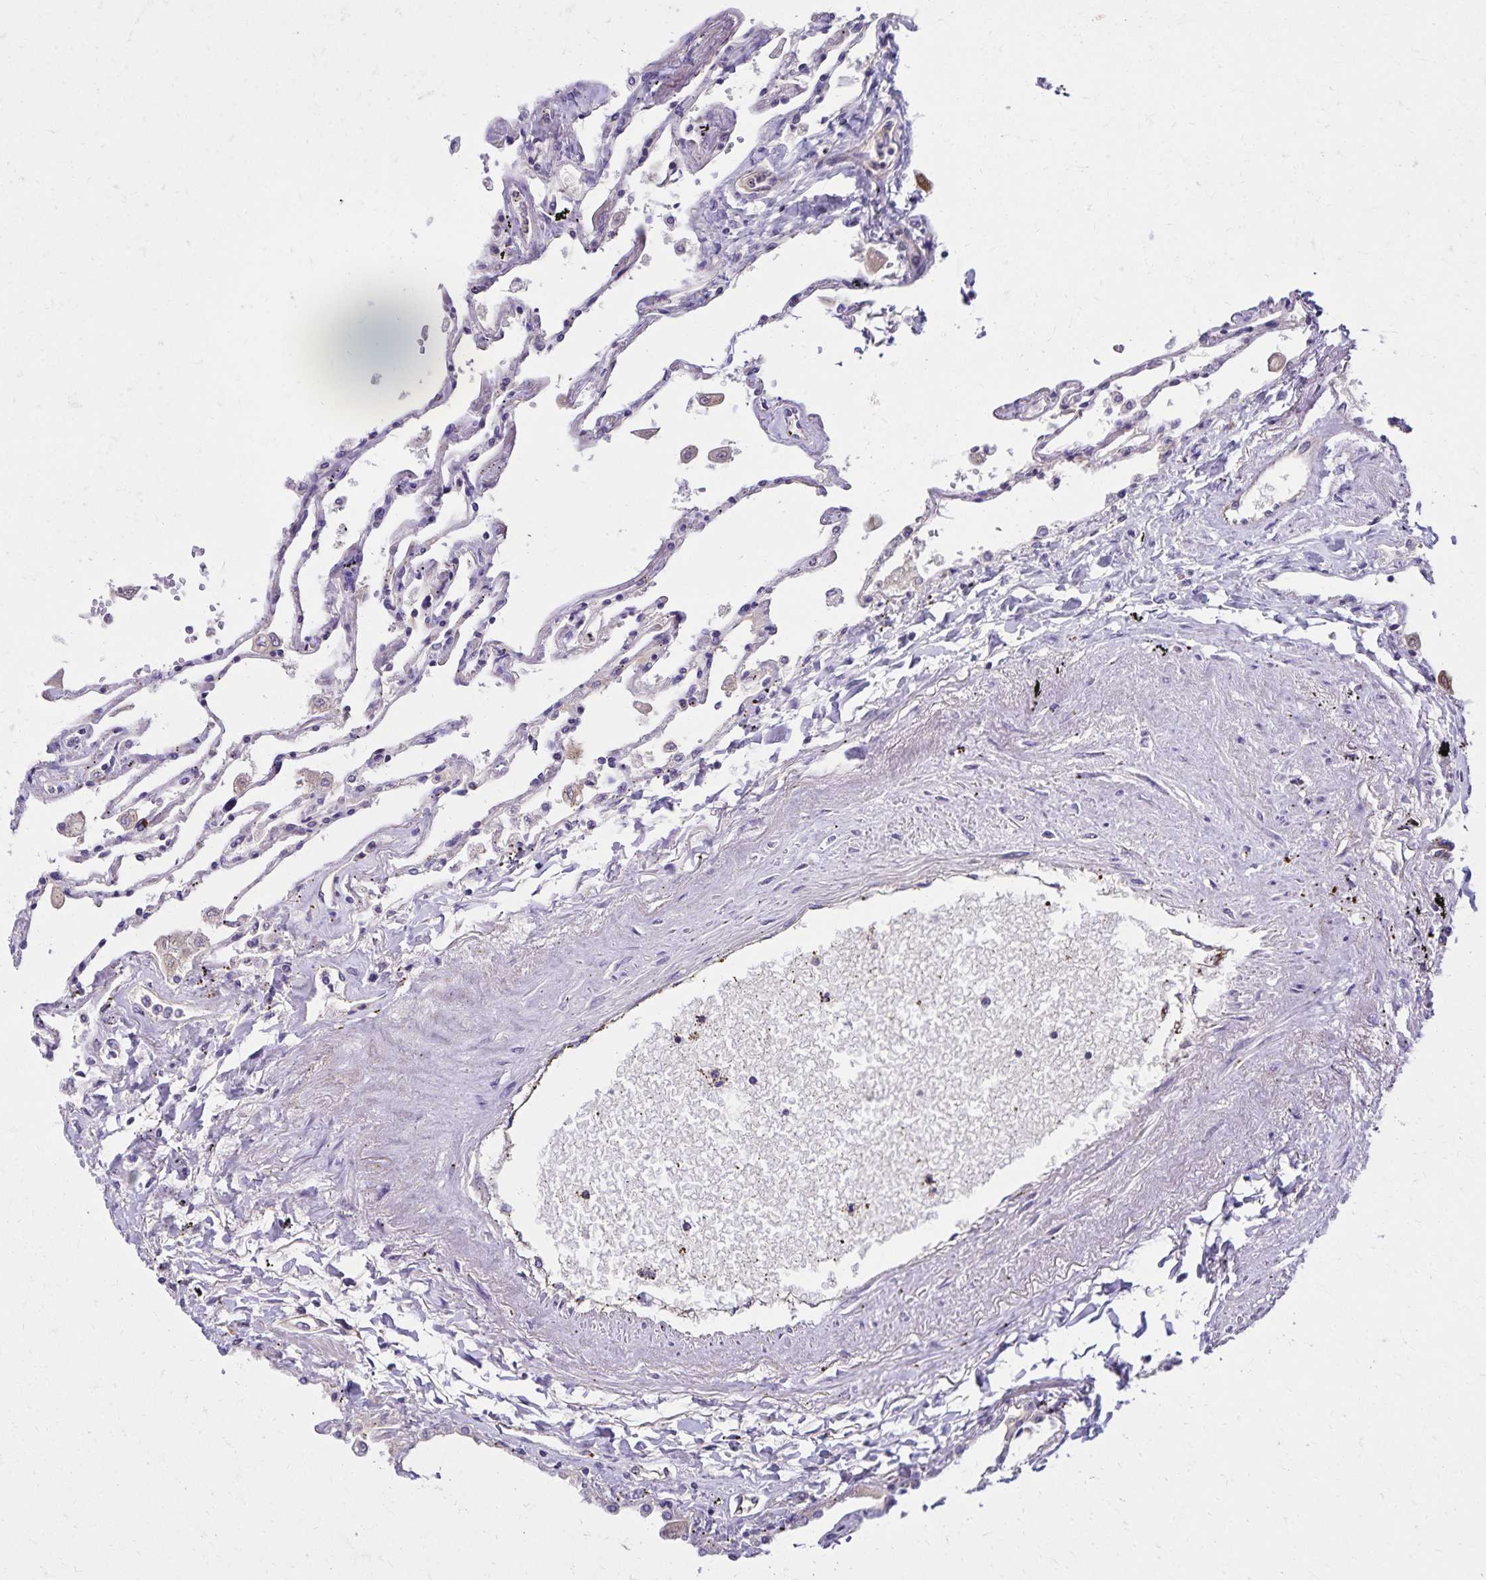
{"staining": {"intensity": "moderate", "quantity": "<25%", "location": "cytoplasmic/membranous"}, "tissue": "lung", "cell_type": "Alveolar cells", "image_type": "normal", "snomed": [{"axis": "morphology", "description": "Normal tissue, NOS"}, {"axis": "topography", "description": "Lung"}], "caption": "Protein staining shows moderate cytoplasmic/membranous positivity in about <25% of alveolar cells in benign lung. (IHC, brightfield microscopy, high magnification).", "gene": "TRPV6", "patient": {"sex": "female", "age": 67}}